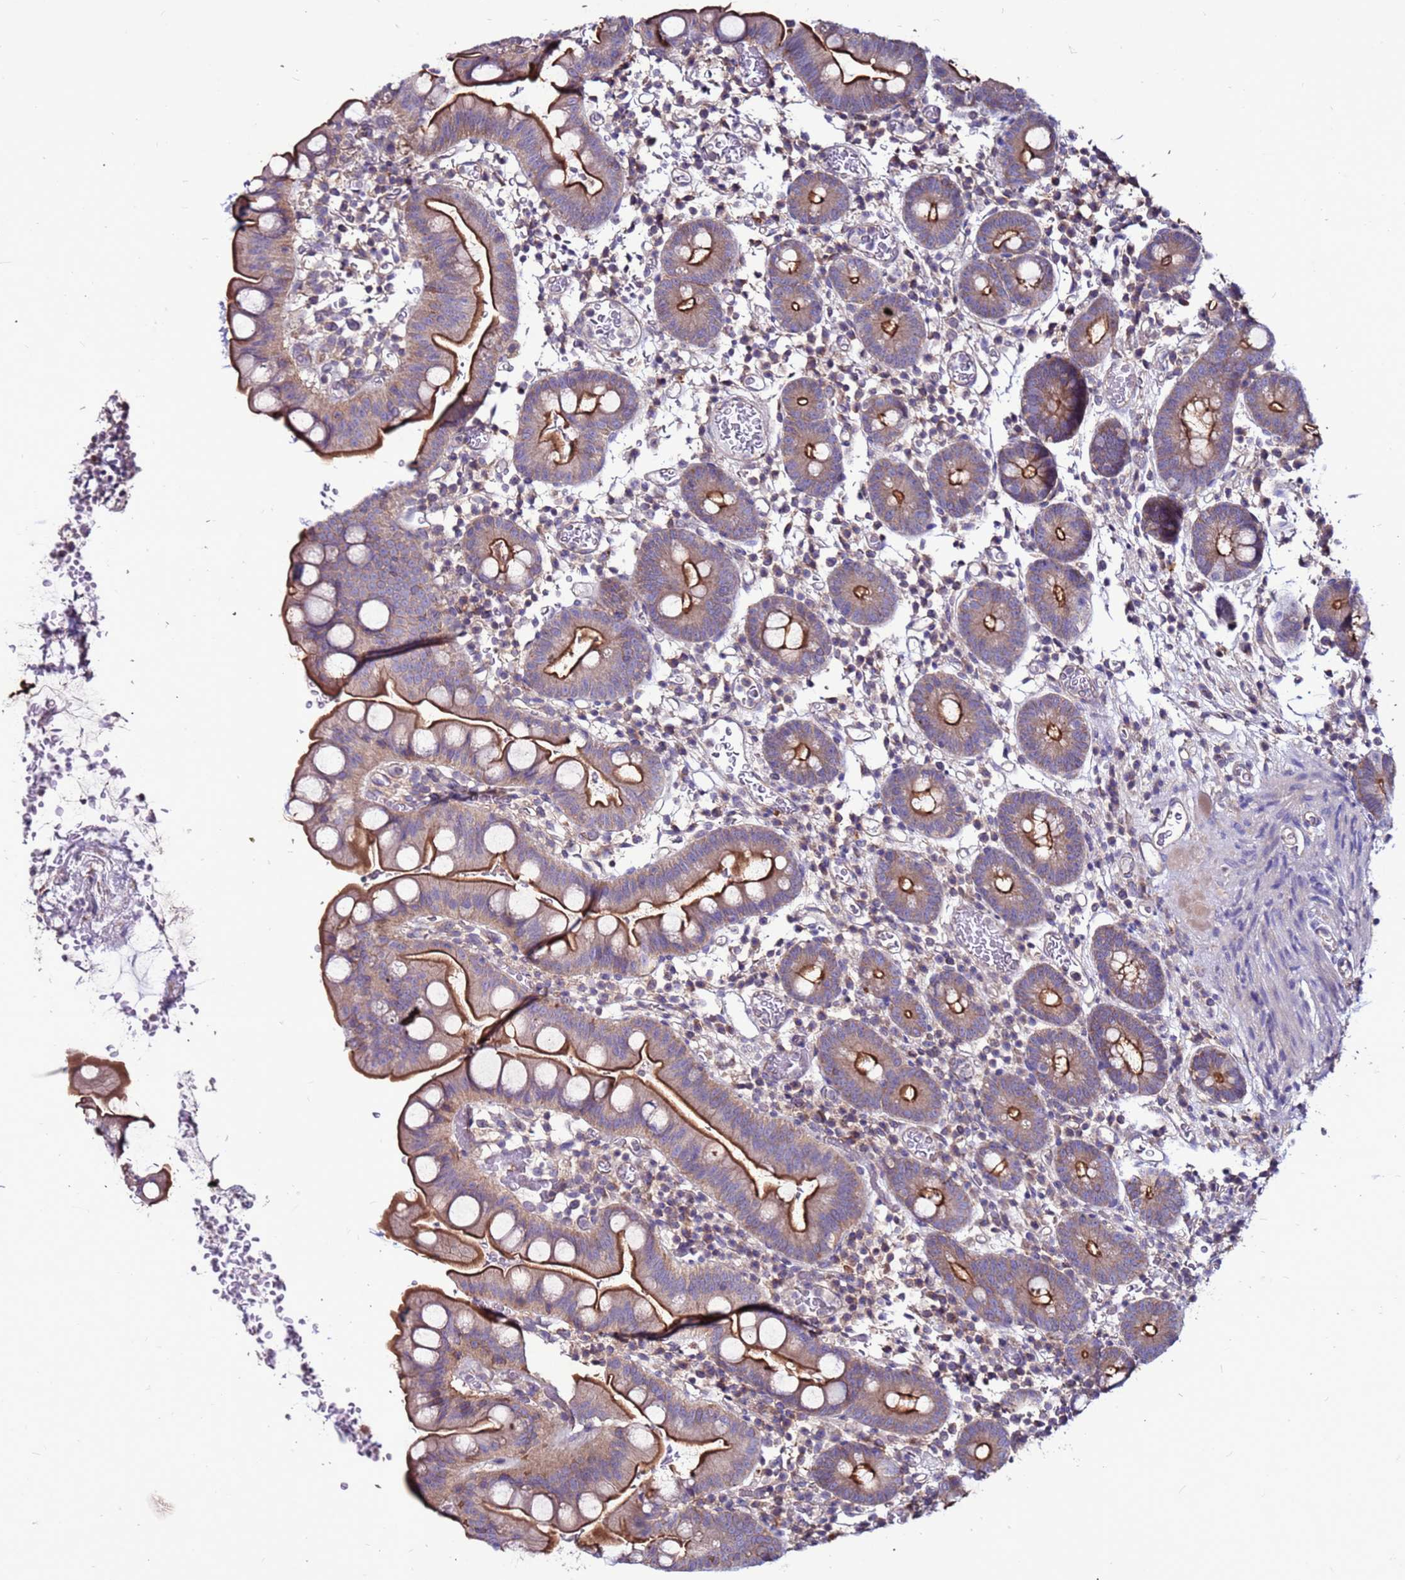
{"staining": {"intensity": "strong", "quantity": "25%-75%", "location": "cytoplasmic/membranous"}, "tissue": "small intestine", "cell_type": "Glandular cells", "image_type": "normal", "snomed": [{"axis": "morphology", "description": "Normal tissue, NOS"}, {"axis": "topography", "description": "Stomach, upper"}, {"axis": "topography", "description": "Stomach, lower"}, {"axis": "topography", "description": "Small intestine"}], "caption": "DAB immunohistochemical staining of normal small intestine shows strong cytoplasmic/membranous protein positivity in approximately 25%-75% of glandular cells. (Brightfield microscopy of DAB IHC at high magnification).", "gene": "NRN1L", "patient": {"sex": "male", "age": 68}}